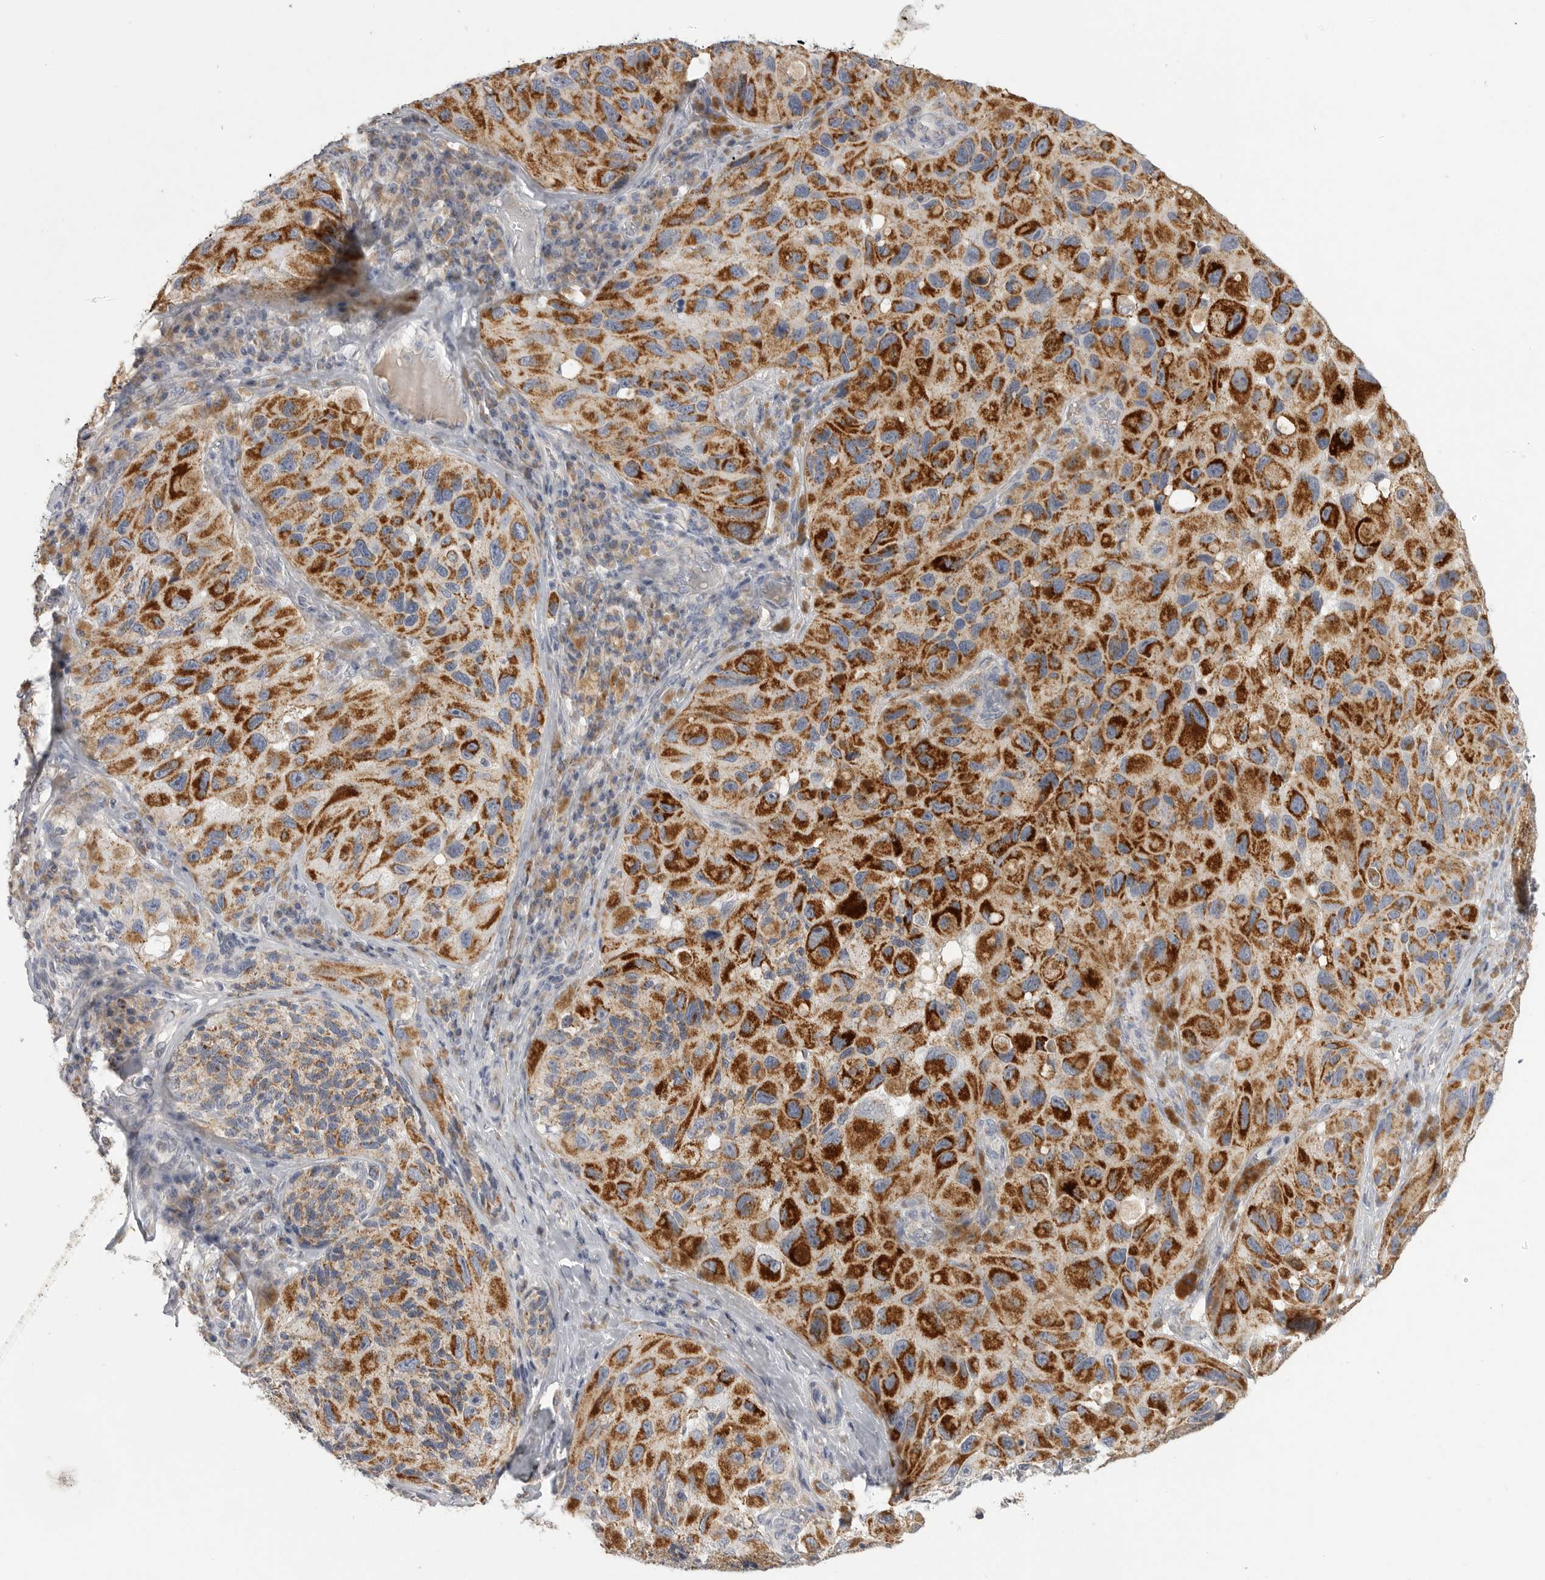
{"staining": {"intensity": "strong", "quantity": ">75%", "location": "cytoplasmic/membranous"}, "tissue": "melanoma", "cell_type": "Tumor cells", "image_type": "cancer", "snomed": [{"axis": "morphology", "description": "Malignant melanoma, NOS"}, {"axis": "topography", "description": "Skin"}], "caption": "Melanoma was stained to show a protein in brown. There is high levels of strong cytoplasmic/membranous positivity in about >75% of tumor cells.", "gene": "SDC3", "patient": {"sex": "female", "age": 73}}